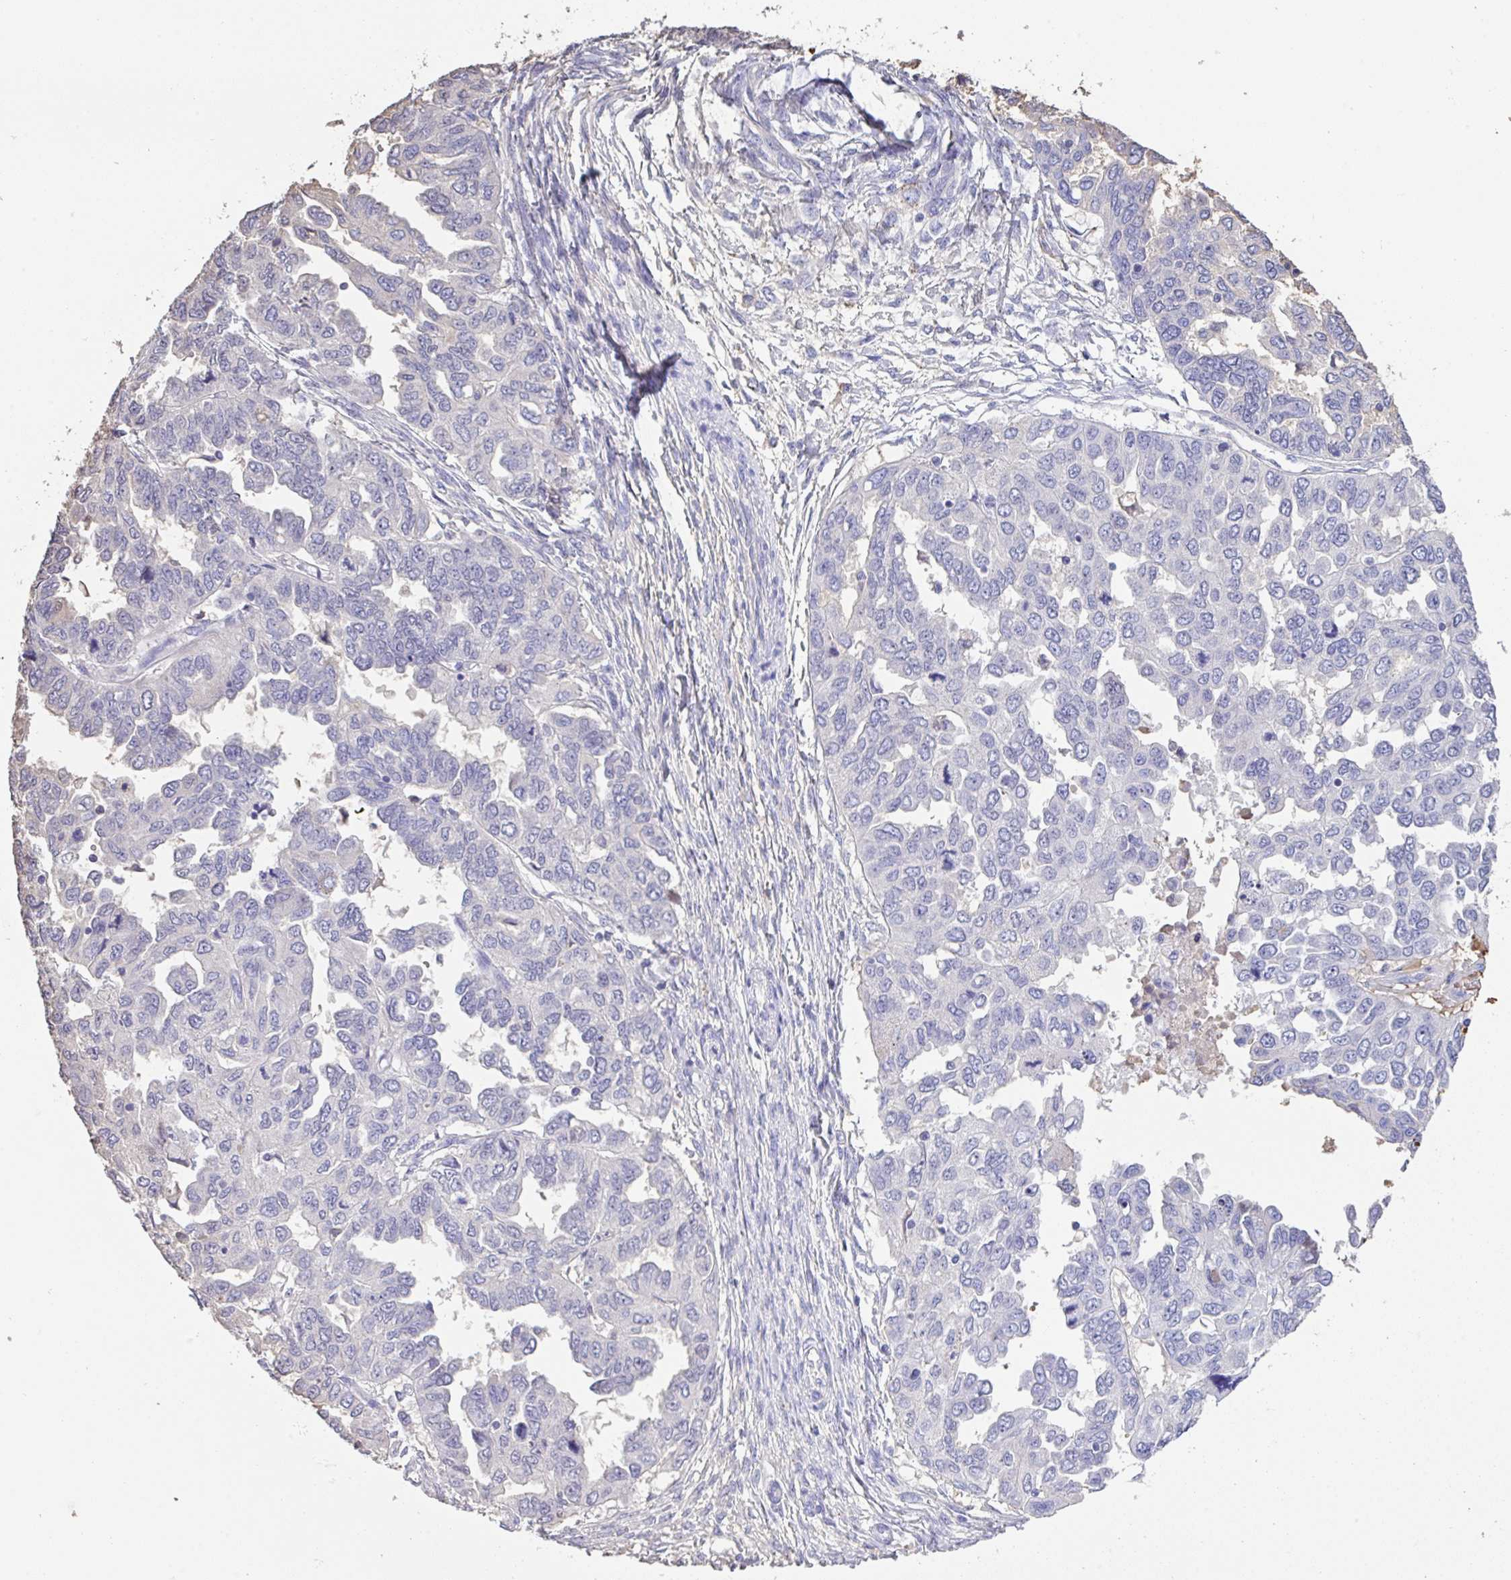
{"staining": {"intensity": "negative", "quantity": "none", "location": "none"}, "tissue": "ovarian cancer", "cell_type": "Tumor cells", "image_type": "cancer", "snomed": [{"axis": "morphology", "description": "Cystadenocarcinoma, serous, NOS"}, {"axis": "topography", "description": "Ovary"}], "caption": "Image shows no protein expression in tumor cells of ovarian cancer tissue.", "gene": "HOXC12", "patient": {"sex": "female", "age": 53}}